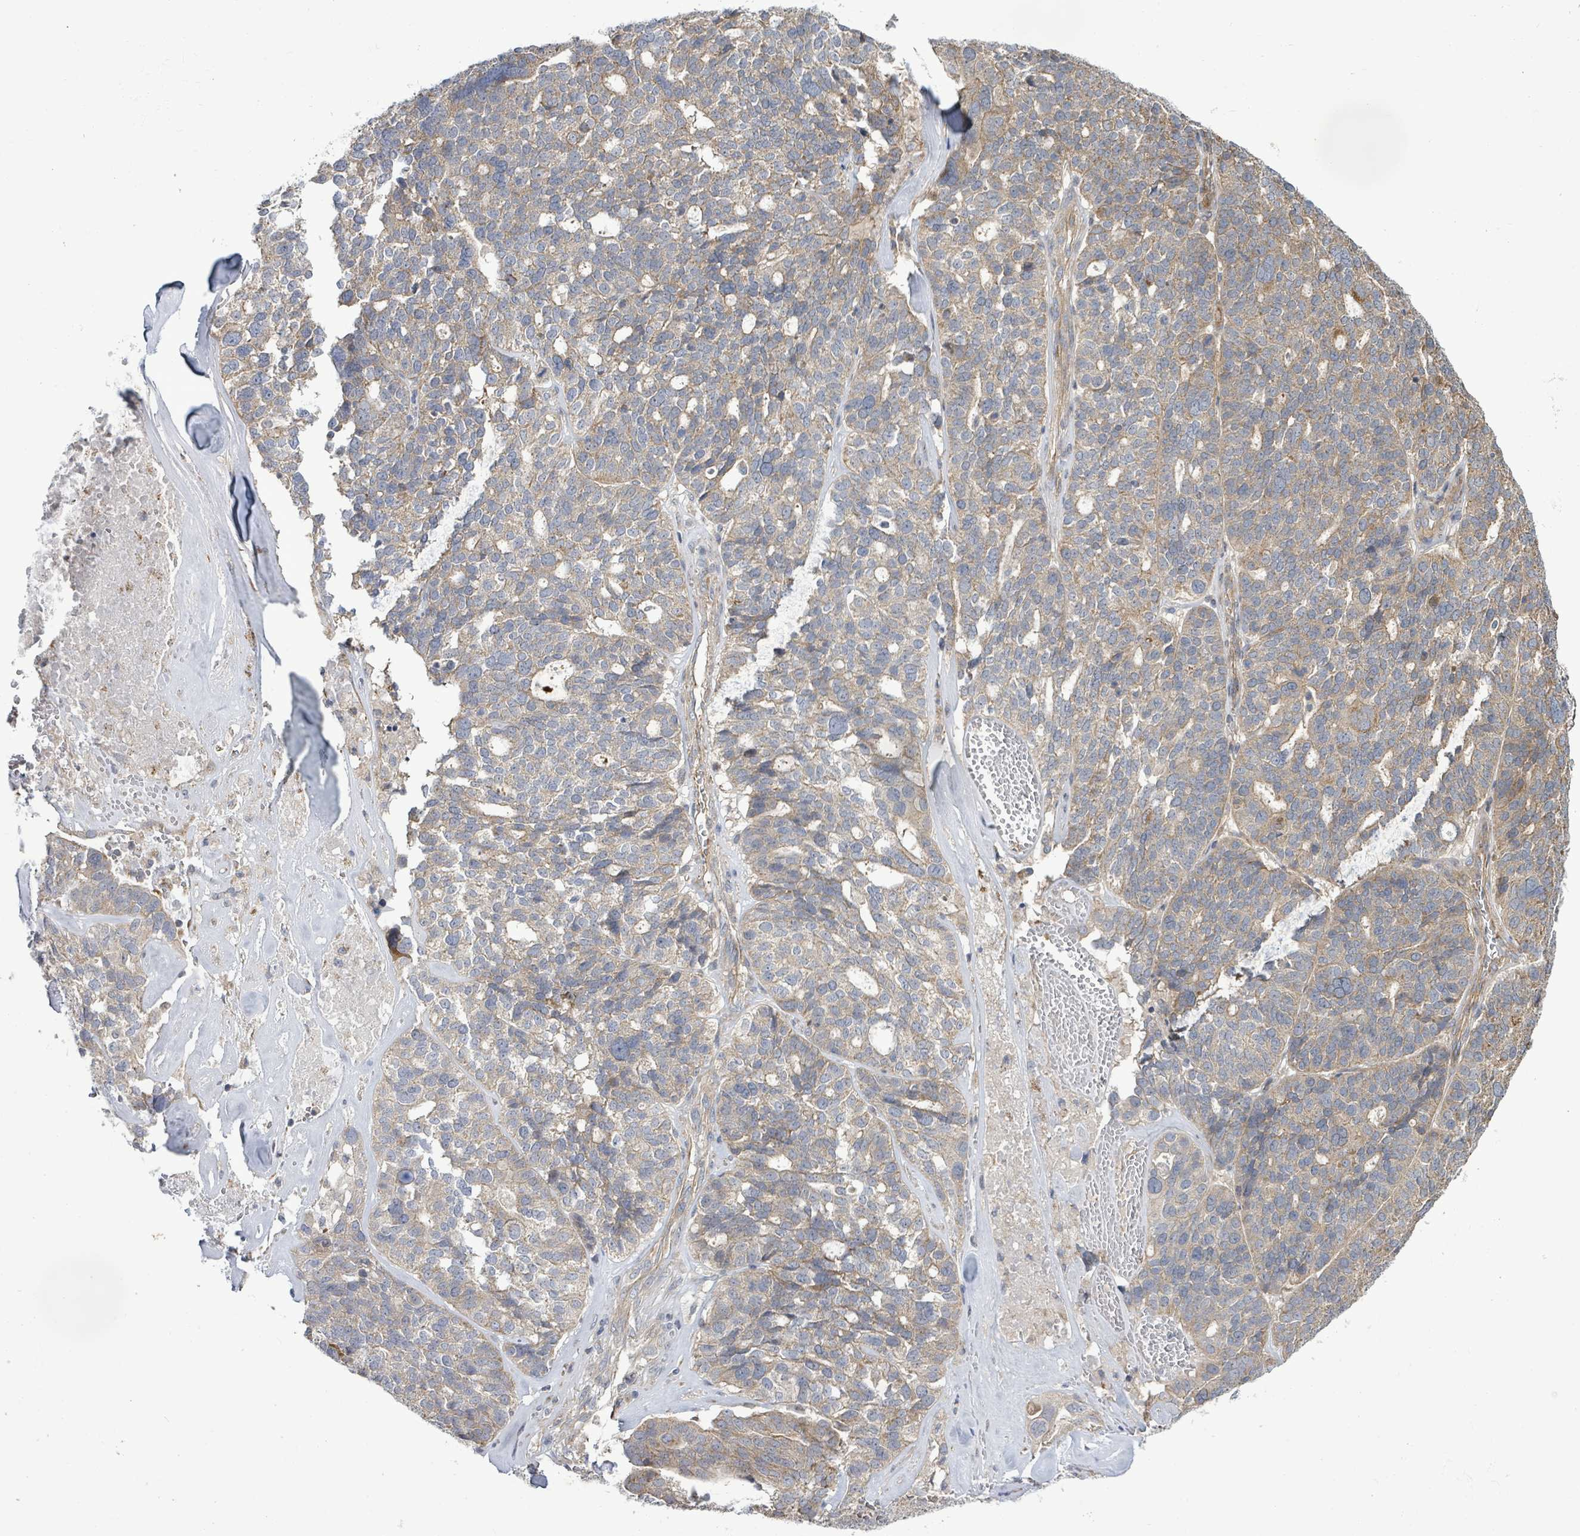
{"staining": {"intensity": "weak", "quantity": "25%-75%", "location": "cytoplasmic/membranous"}, "tissue": "ovarian cancer", "cell_type": "Tumor cells", "image_type": "cancer", "snomed": [{"axis": "morphology", "description": "Cystadenocarcinoma, serous, NOS"}, {"axis": "topography", "description": "Ovary"}], "caption": "IHC of human serous cystadenocarcinoma (ovarian) exhibits low levels of weak cytoplasmic/membranous expression in about 25%-75% of tumor cells.", "gene": "KBTBD11", "patient": {"sex": "female", "age": 59}}